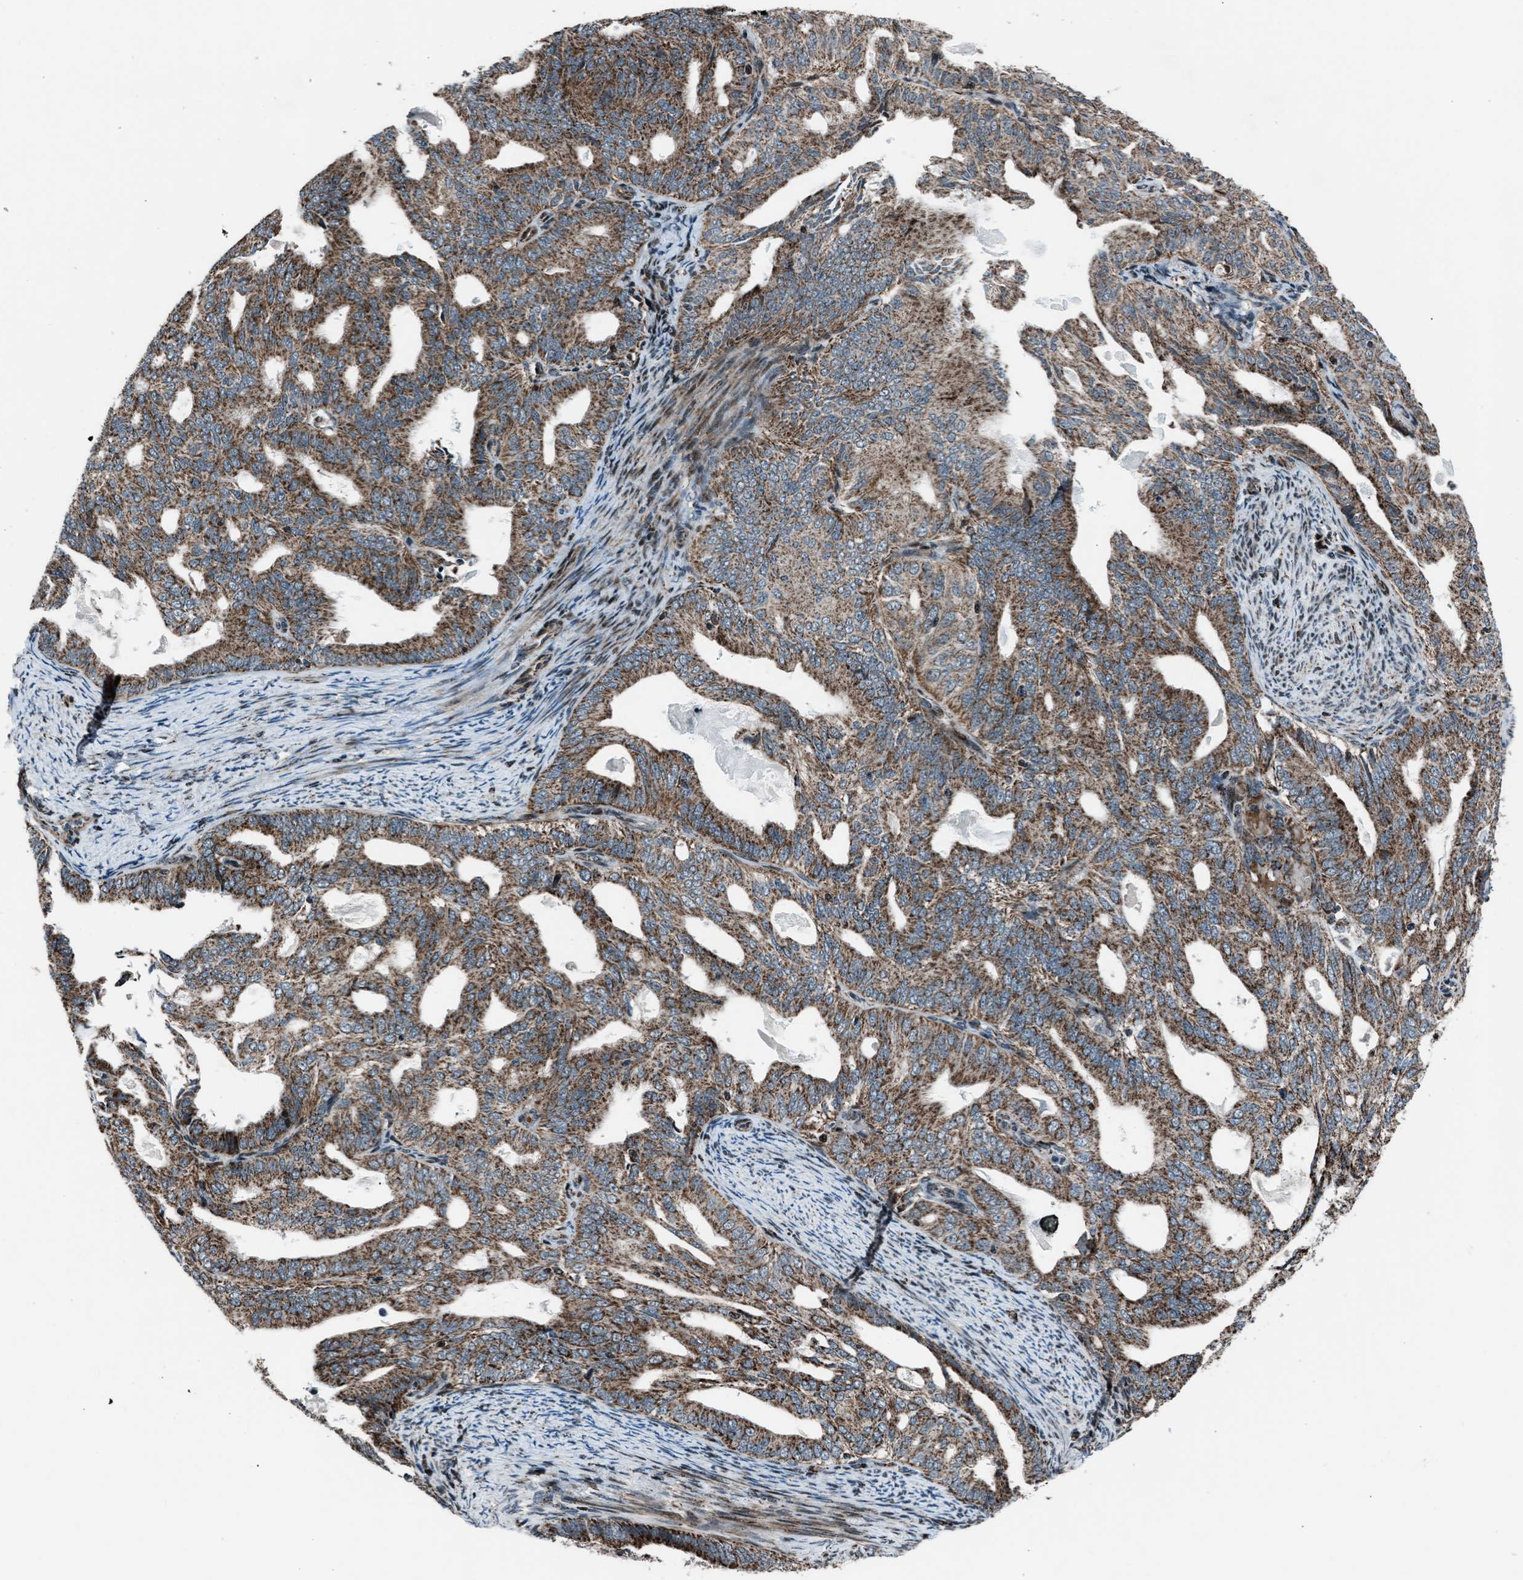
{"staining": {"intensity": "moderate", "quantity": ">75%", "location": "cytoplasmic/membranous"}, "tissue": "endometrial cancer", "cell_type": "Tumor cells", "image_type": "cancer", "snomed": [{"axis": "morphology", "description": "Adenocarcinoma, NOS"}, {"axis": "topography", "description": "Endometrium"}], "caption": "Moderate cytoplasmic/membranous protein positivity is seen in about >75% of tumor cells in endometrial adenocarcinoma.", "gene": "MORC3", "patient": {"sex": "female", "age": 58}}